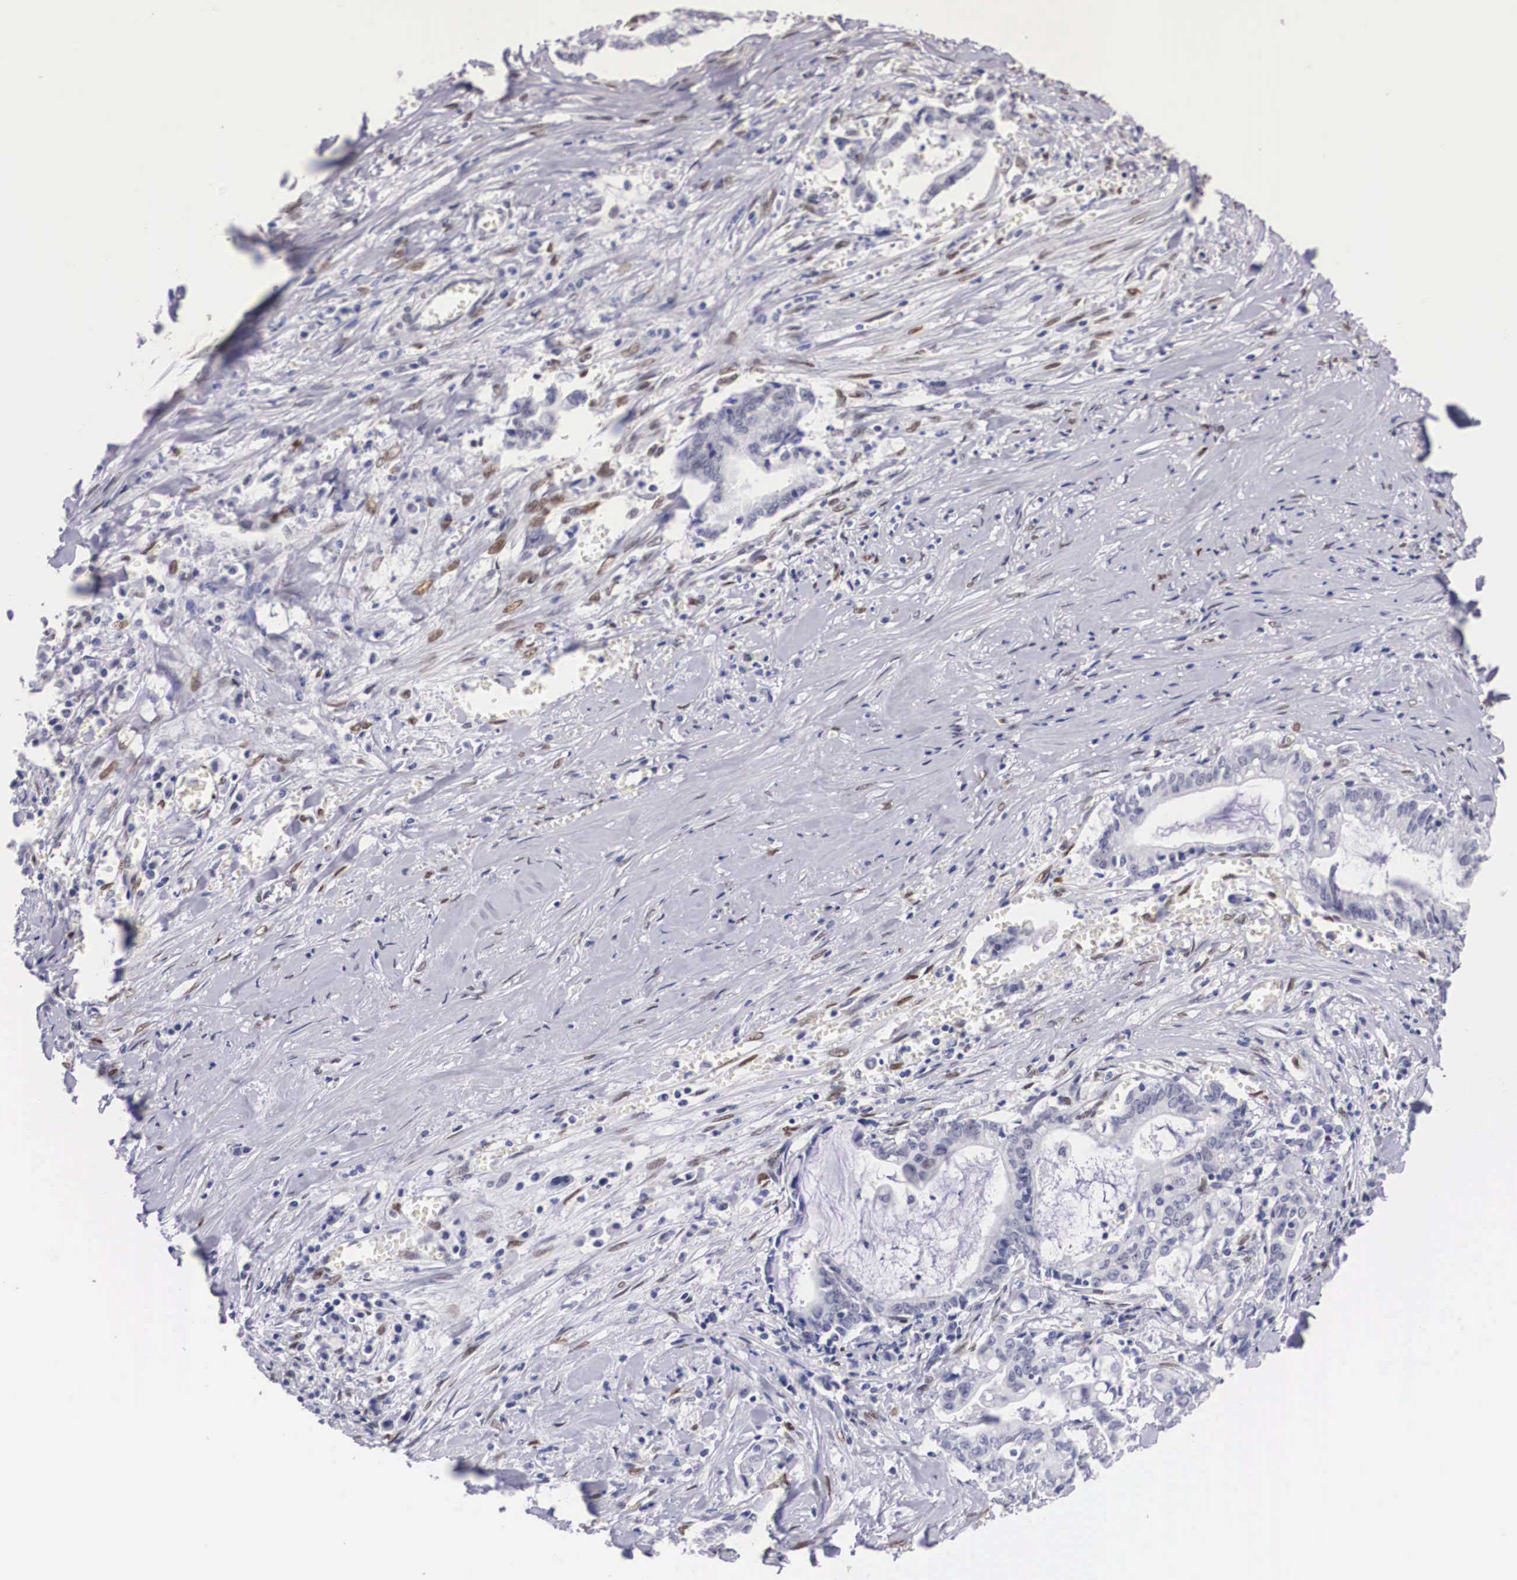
{"staining": {"intensity": "negative", "quantity": "none", "location": "none"}, "tissue": "liver cancer", "cell_type": "Tumor cells", "image_type": "cancer", "snomed": [{"axis": "morphology", "description": "Cholangiocarcinoma"}, {"axis": "topography", "description": "Liver"}], "caption": "The histopathology image shows no staining of tumor cells in liver cancer. Nuclei are stained in blue.", "gene": "KHDRBS3", "patient": {"sex": "male", "age": 57}}